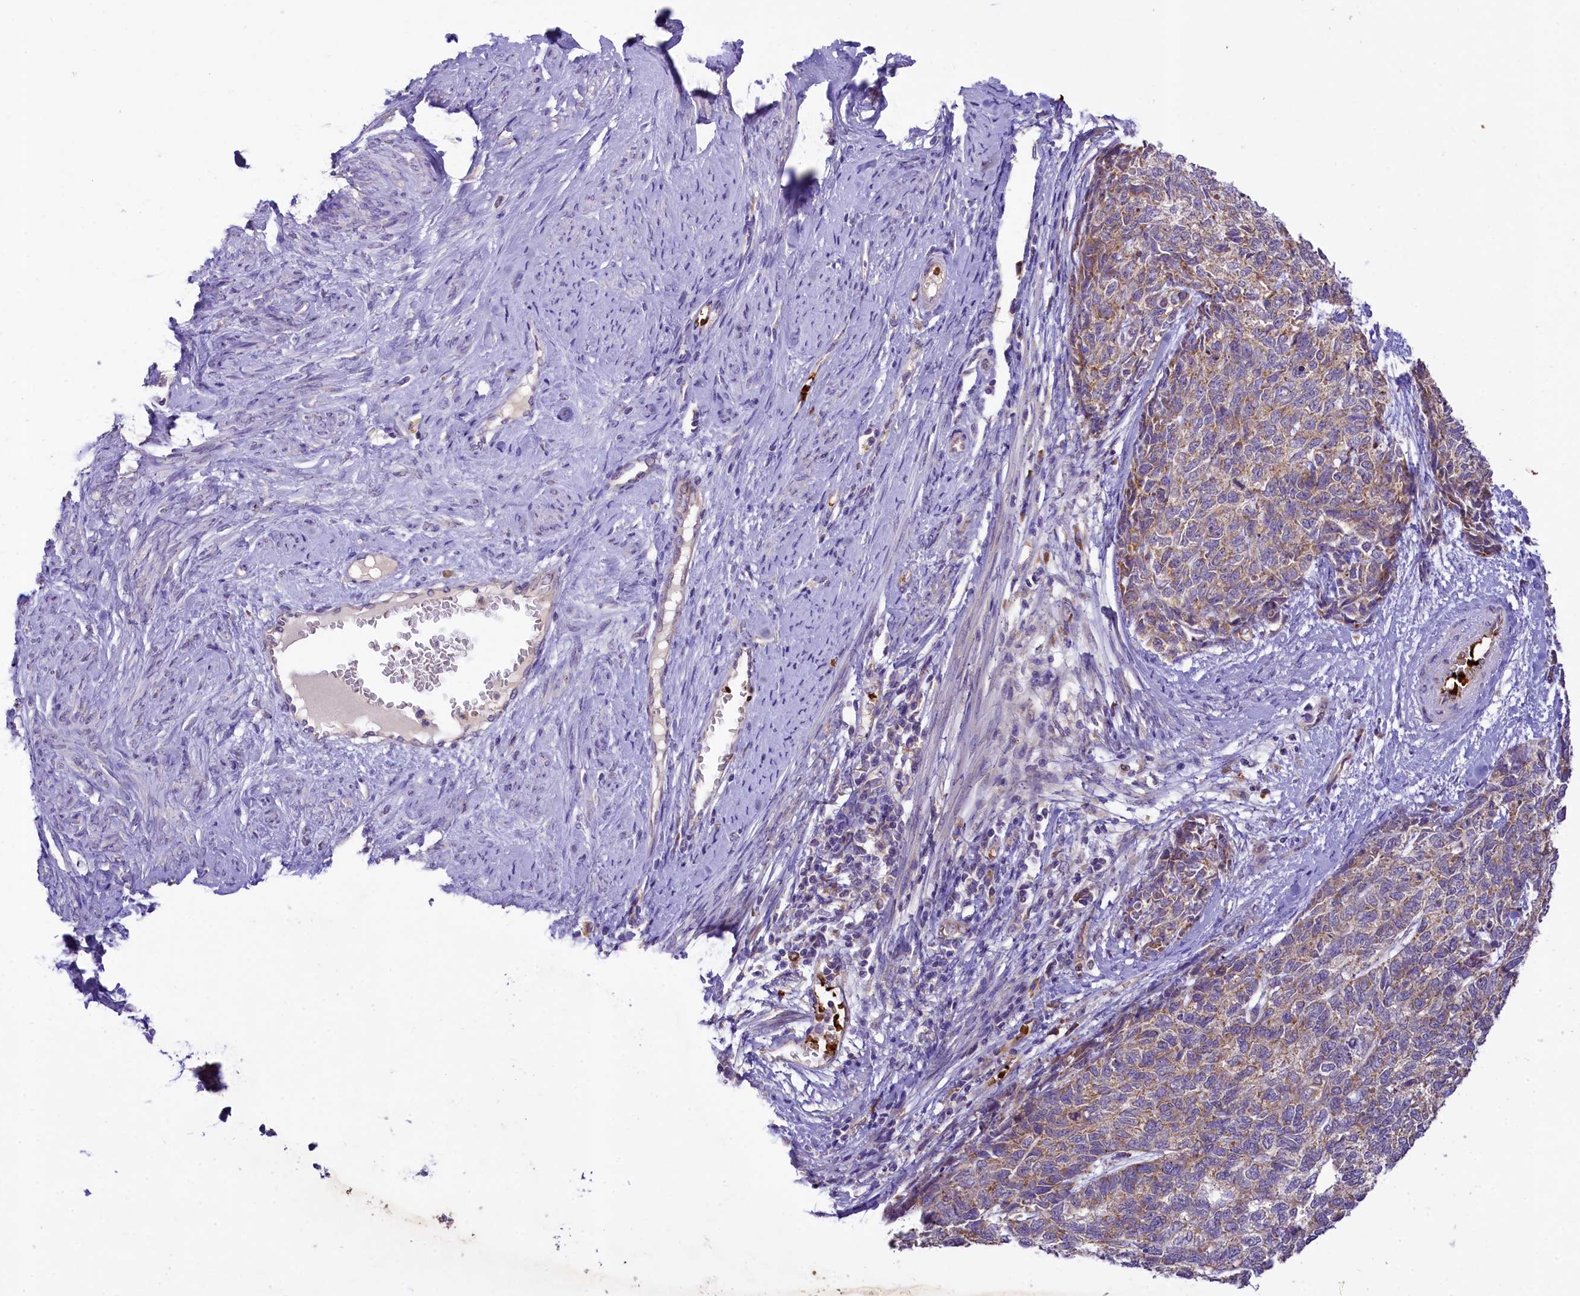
{"staining": {"intensity": "moderate", "quantity": "25%-75%", "location": "cytoplasmic/membranous"}, "tissue": "cervical cancer", "cell_type": "Tumor cells", "image_type": "cancer", "snomed": [{"axis": "morphology", "description": "Squamous cell carcinoma, NOS"}, {"axis": "topography", "description": "Cervix"}], "caption": "Immunohistochemical staining of cervical cancer (squamous cell carcinoma) displays moderate cytoplasmic/membranous protein positivity in about 25%-75% of tumor cells.", "gene": "LARP4", "patient": {"sex": "female", "age": 63}}